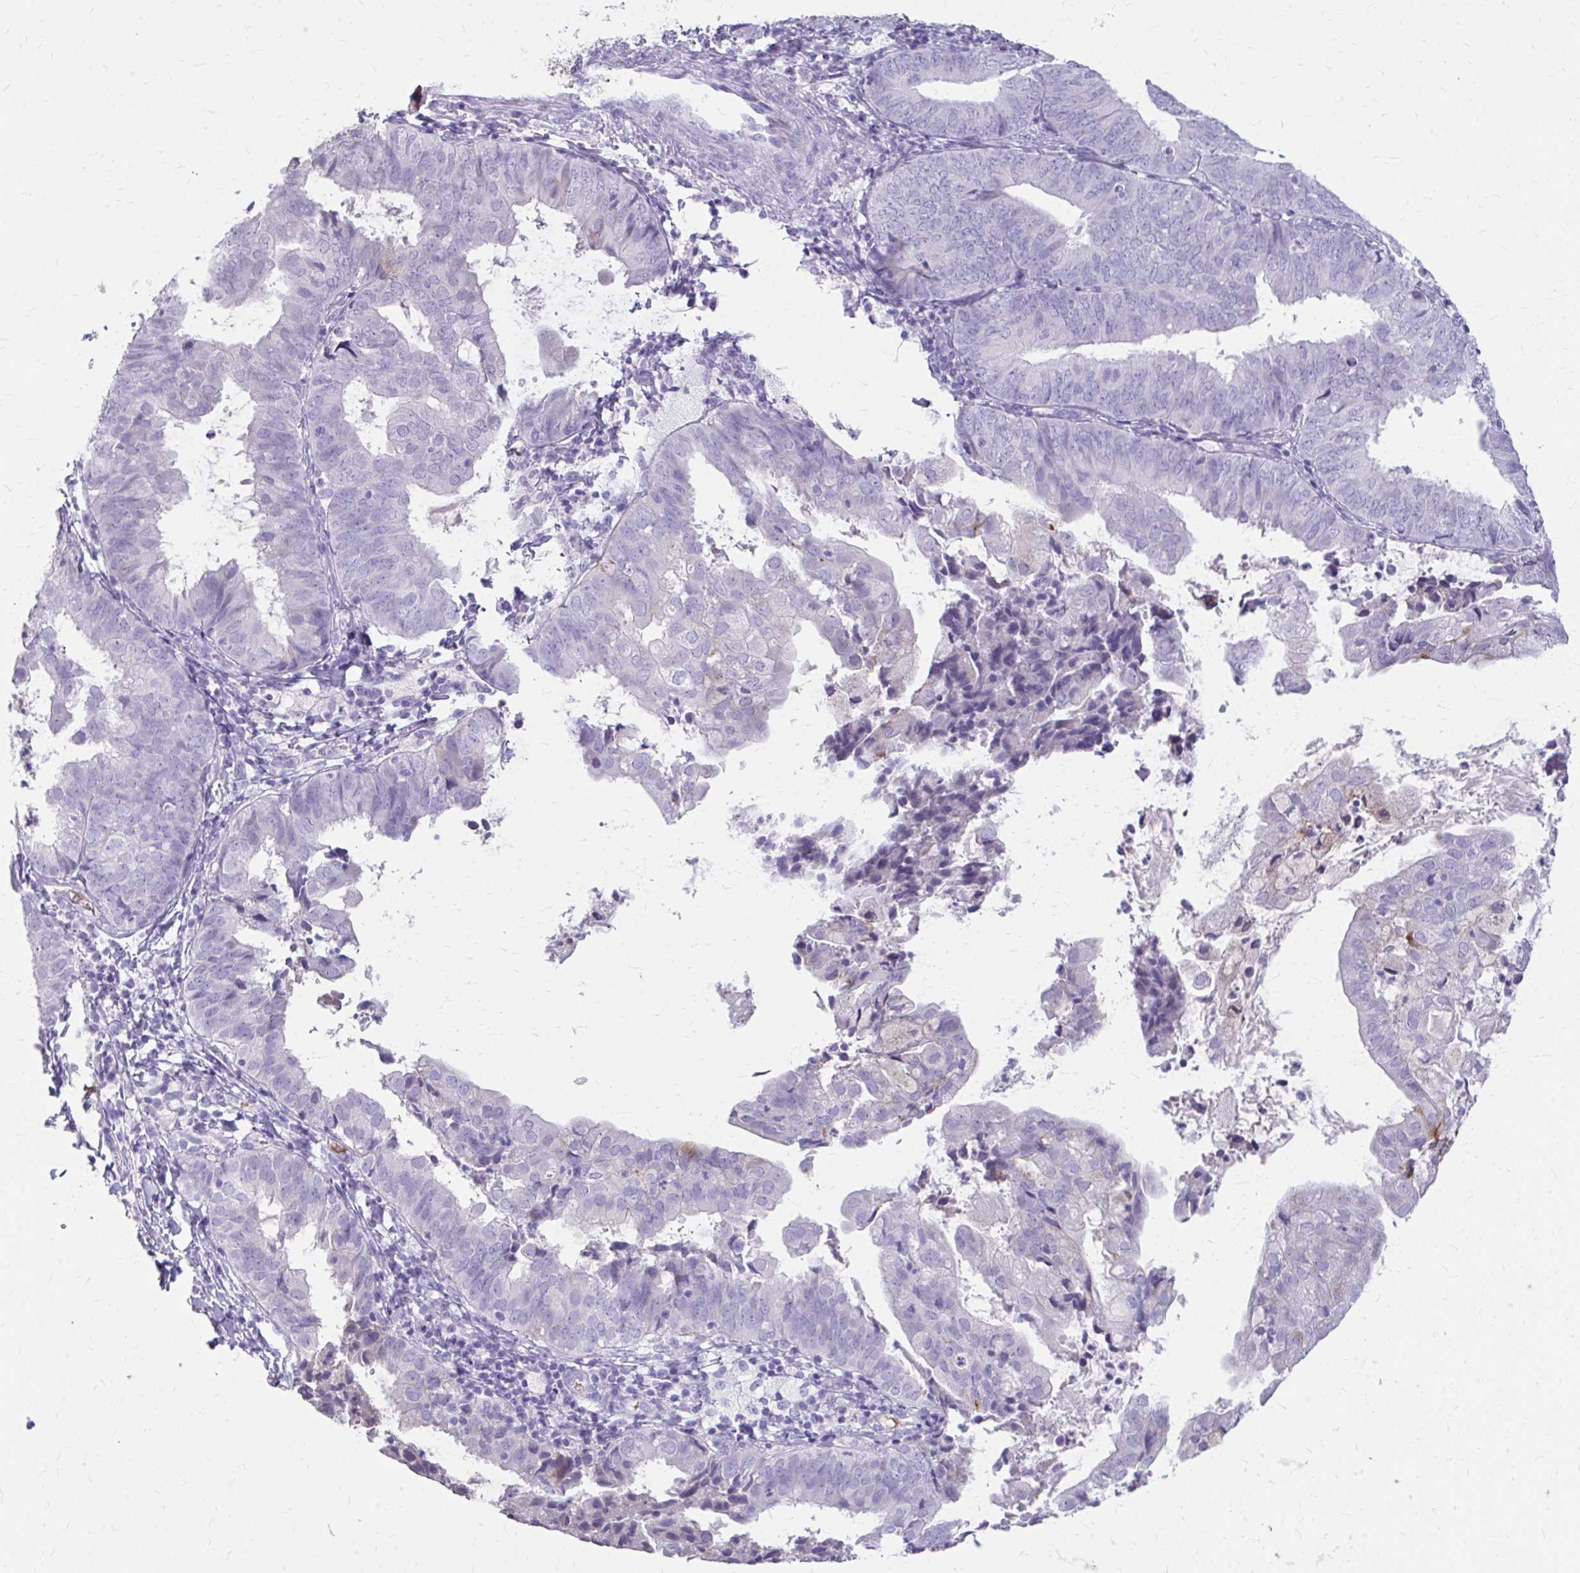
{"staining": {"intensity": "weak", "quantity": "<25%", "location": "cytoplasmic/membranous"}, "tissue": "endometrial cancer", "cell_type": "Tumor cells", "image_type": "cancer", "snomed": [{"axis": "morphology", "description": "Adenocarcinoma, NOS"}, {"axis": "topography", "description": "Endometrium"}], "caption": "Immunohistochemical staining of endometrial cancer (adenocarcinoma) shows no significant expression in tumor cells.", "gene": "CFH", "patient": {"sex": "female", "age": 80}}